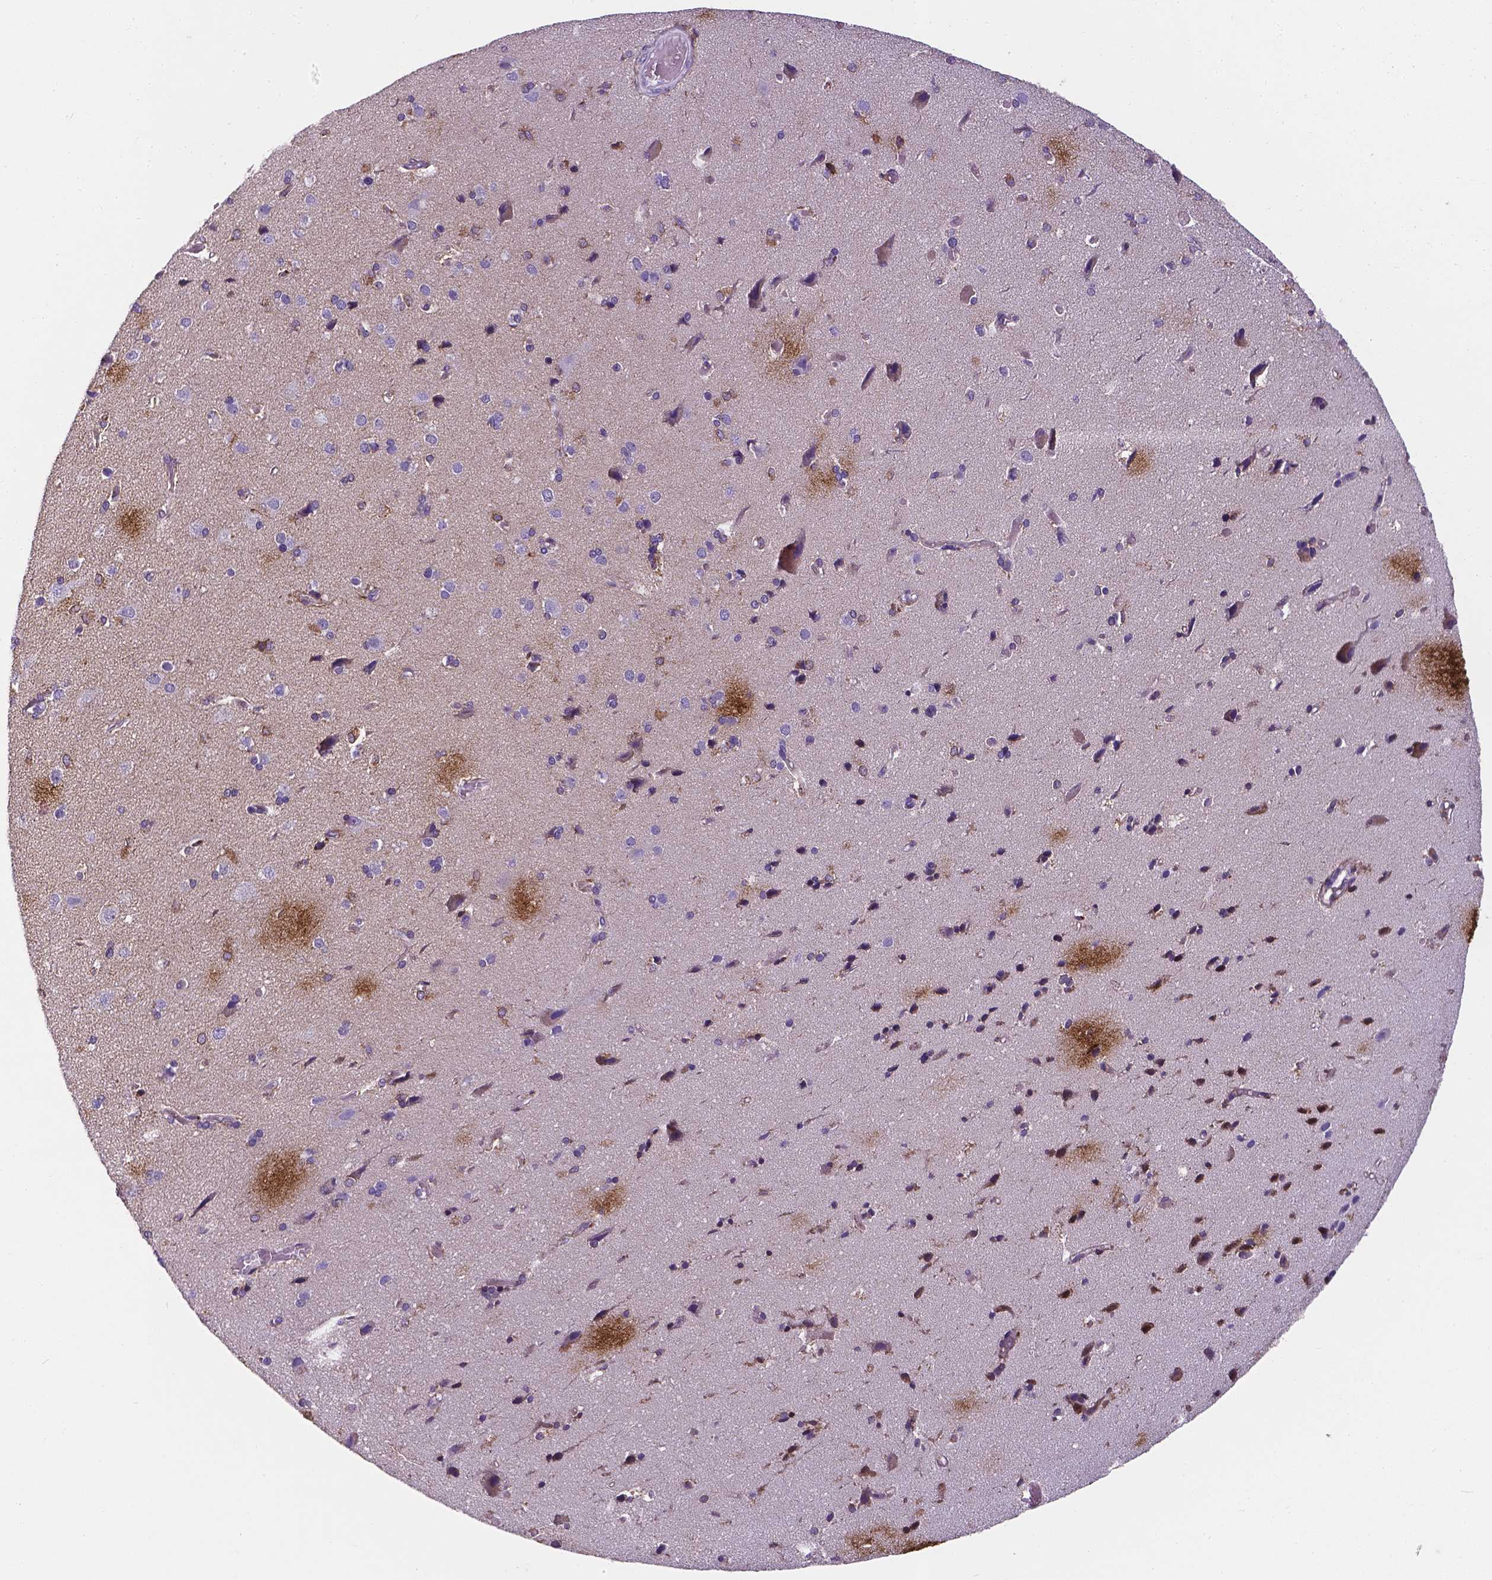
{"staining": {"intensity": "negative", "quantity": "none", "location": "none"}, "tissue": "cerebral cortex", "cell_type": "Endothelial cells", "image_type": "normal", "snomed": [{"axis": "morphology", "description": "Normal tissue, NOS"}, {"axis": "morphology", "description": "Glioma, malignant, High grade"}, {"axis": "topography", "description": "Cerebral cortex"}], "caption": "Immunohistochemical staining of normal cerebral cortex exhibits no significant positivity in endothelial cells. (DAB IHC, high magnification).", "gene": "APOE", "patient": {"sex": "male", "age": 71}}